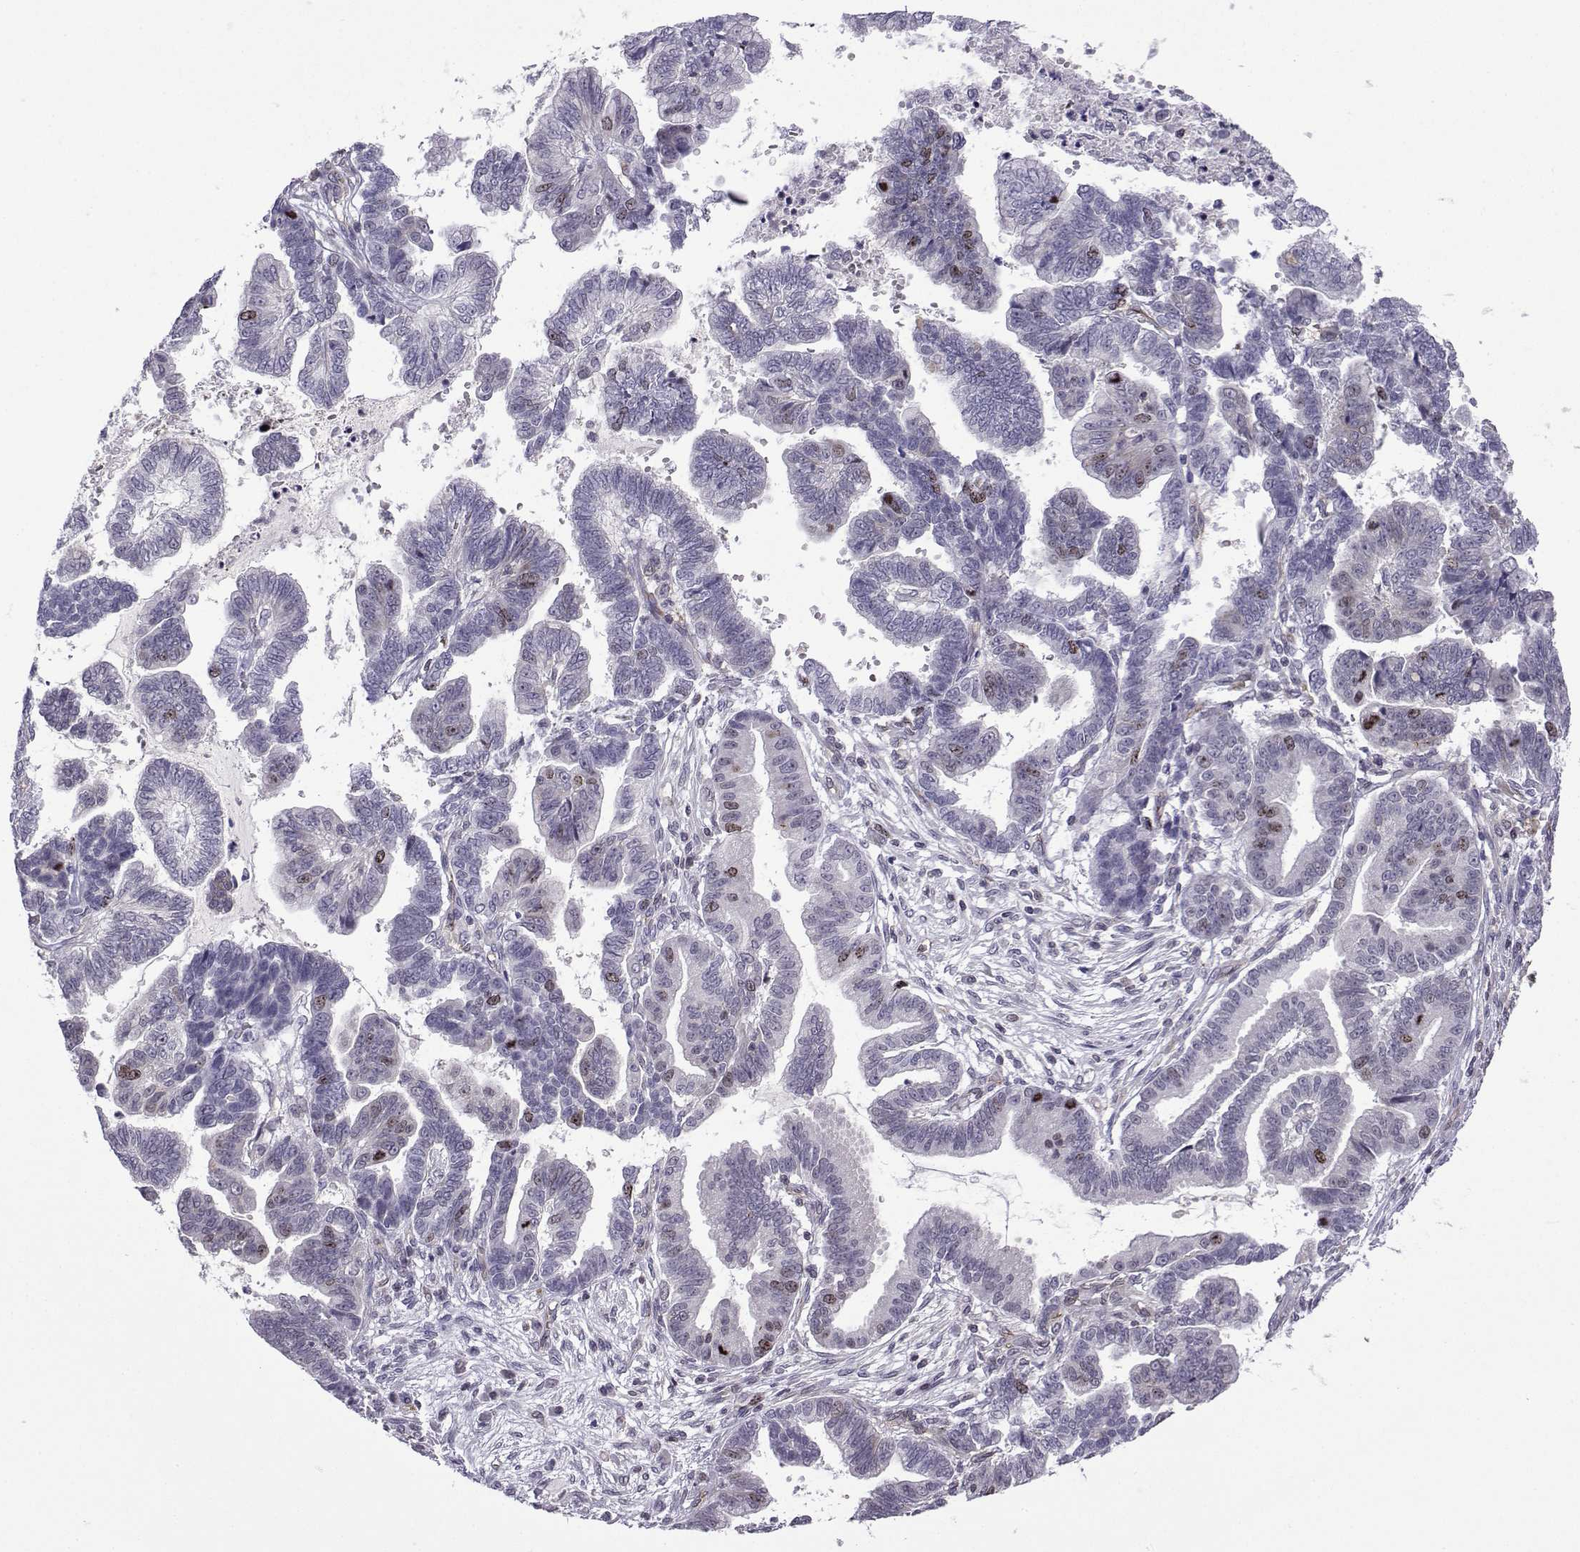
{"staining": {"intensity": "weak", "quantity": "<25%", "location": "nuclear"}, "tissue": "stomach cancer", "cell_type": "Tumor cells", "image_type": "cancer", "snomed": [{"axis": "morphology", "description": "Adenocarcinoma, NOS"}, {"axis": "topography", "description": "Stomach"}], "caption": "Stomach cancer (adenocarcinoma) was stained to show a protein in brown. There is no significant positivity in tumor cells.", "gene": "INCENP", "patient": {"sex": "male", "age": 83}}